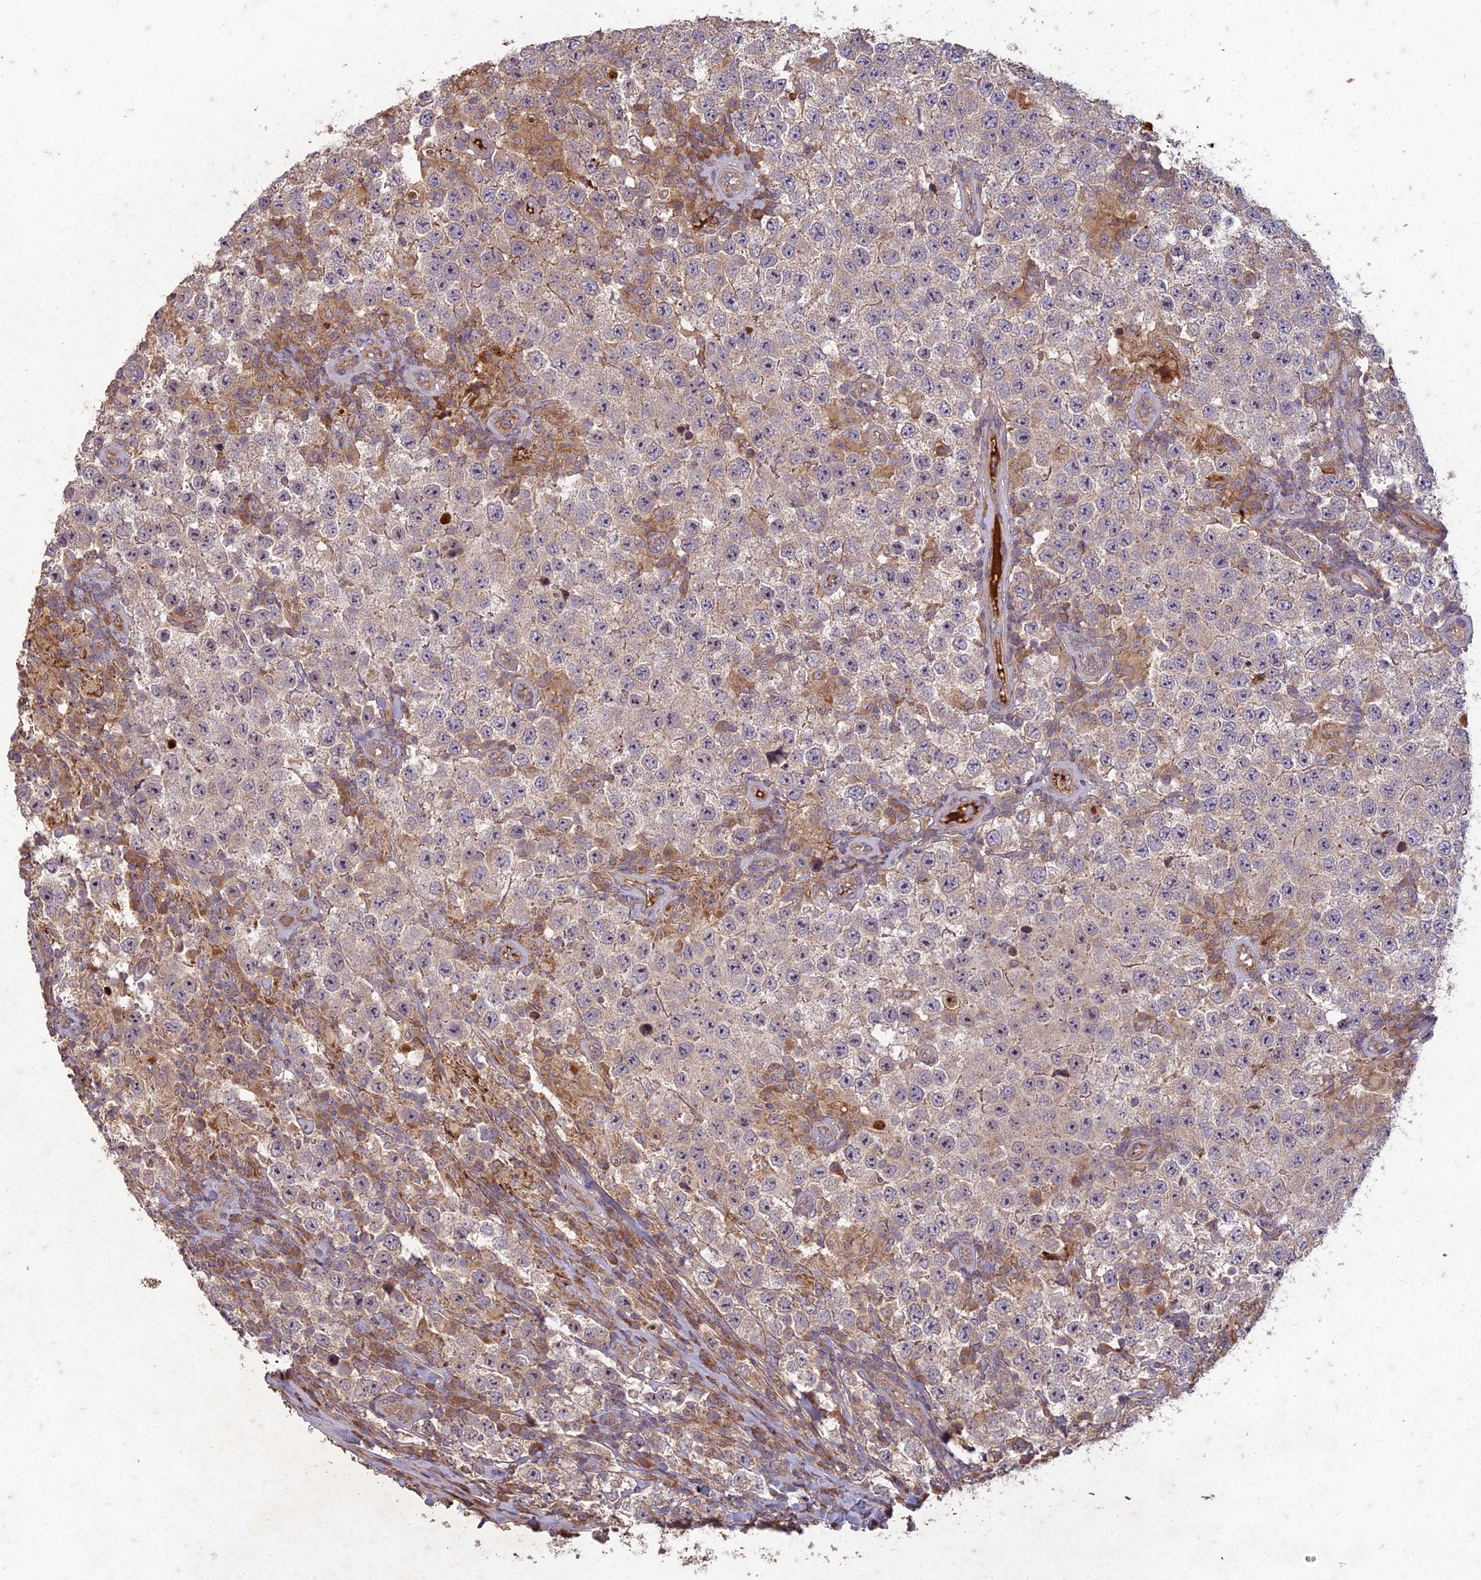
{"staining": {"intensity": "weak", "quantity": ">75%", "location": "cytoplasmic/membranous"}, "tissue": "testis cancer", "cell_type": "Tumor cells", "image_type": "cancer", "snomed": [{"axis": "morphology", "description": "Normal tissue, NOS"}, {"axis": "morphology", "description": "Urothelial carcinoma, High grade"}, {"axis": "morphology", "description": "Seminoma, NOS"}, {"axis": "morphology", "description": "Carcinoma, Embryonal, NOS"}, {"axis": "topography", "description": "Urinary bladder"}, {"axis": "topography", "description": "Testis"}], "caption": "Weak cytoplasmic/membranous protein expression is seen in approximately >75% of tumor cells in testis cancer. The staining is performed using DAB (3,3'-diaminobenzidine) brown chromogen to label protein expression. The nuclei are counter-stained blue using hematoxylin.", "gene": "TCF25", "patient": {"sex": "male", "age": 41}}